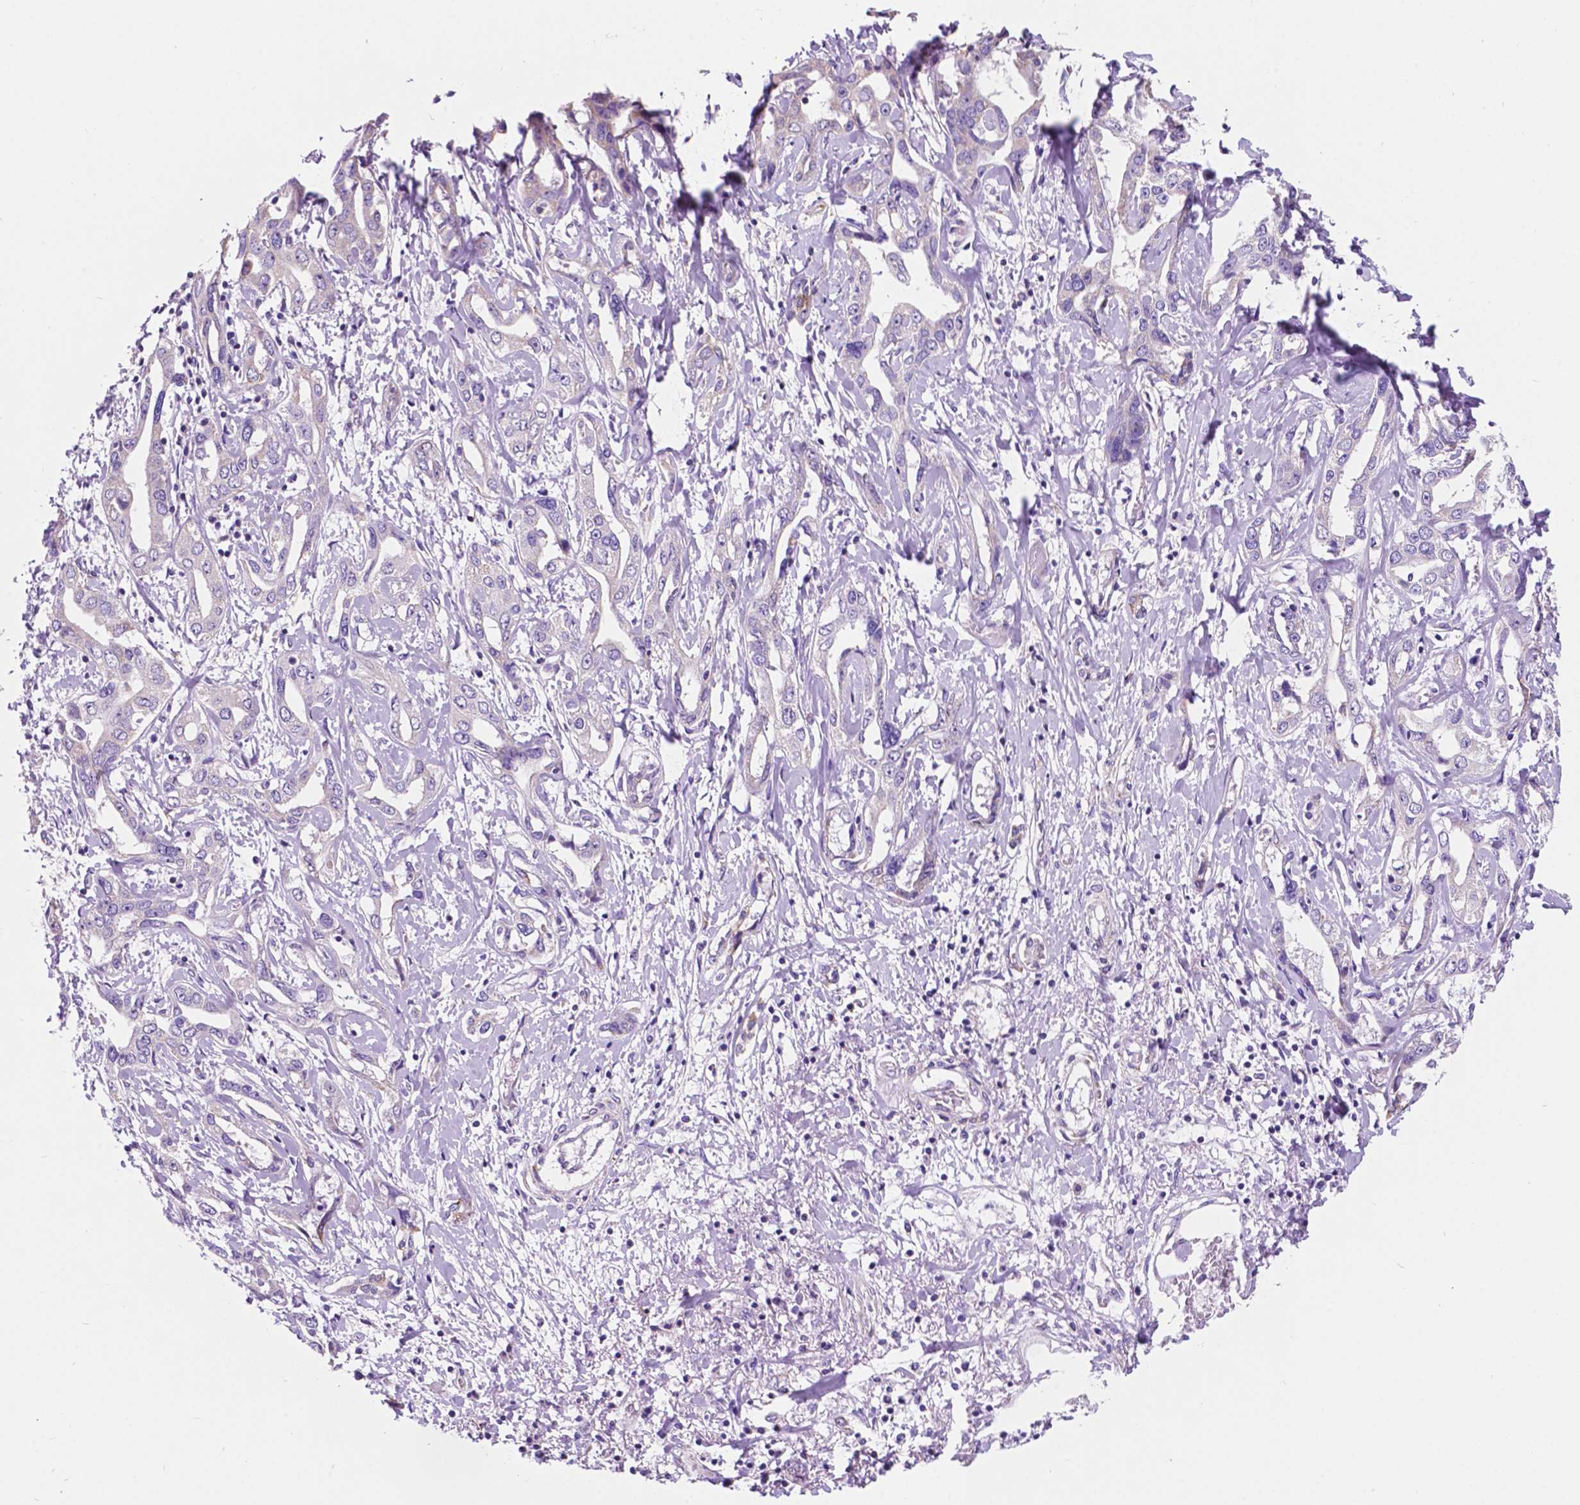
{"staining": {"intensity": "negative", "quantity": "none", "location": "none"}, "tissue": "liver cancer", "cell_type": "Tumor cells", "image_type": "cancer", "snomed": [{"axis": "morphology", "description": "Cholangiocarcinoma"}, {"axis": "topography", "description": "Liver"}], "caption": "Immunohistochemical staining of human liver cancer (cholangiocarcinoma) demonstrates no significant positivity in tumor cells.", "gene": "TRPV5", "patient": {"sex": "male", "age": 59}}